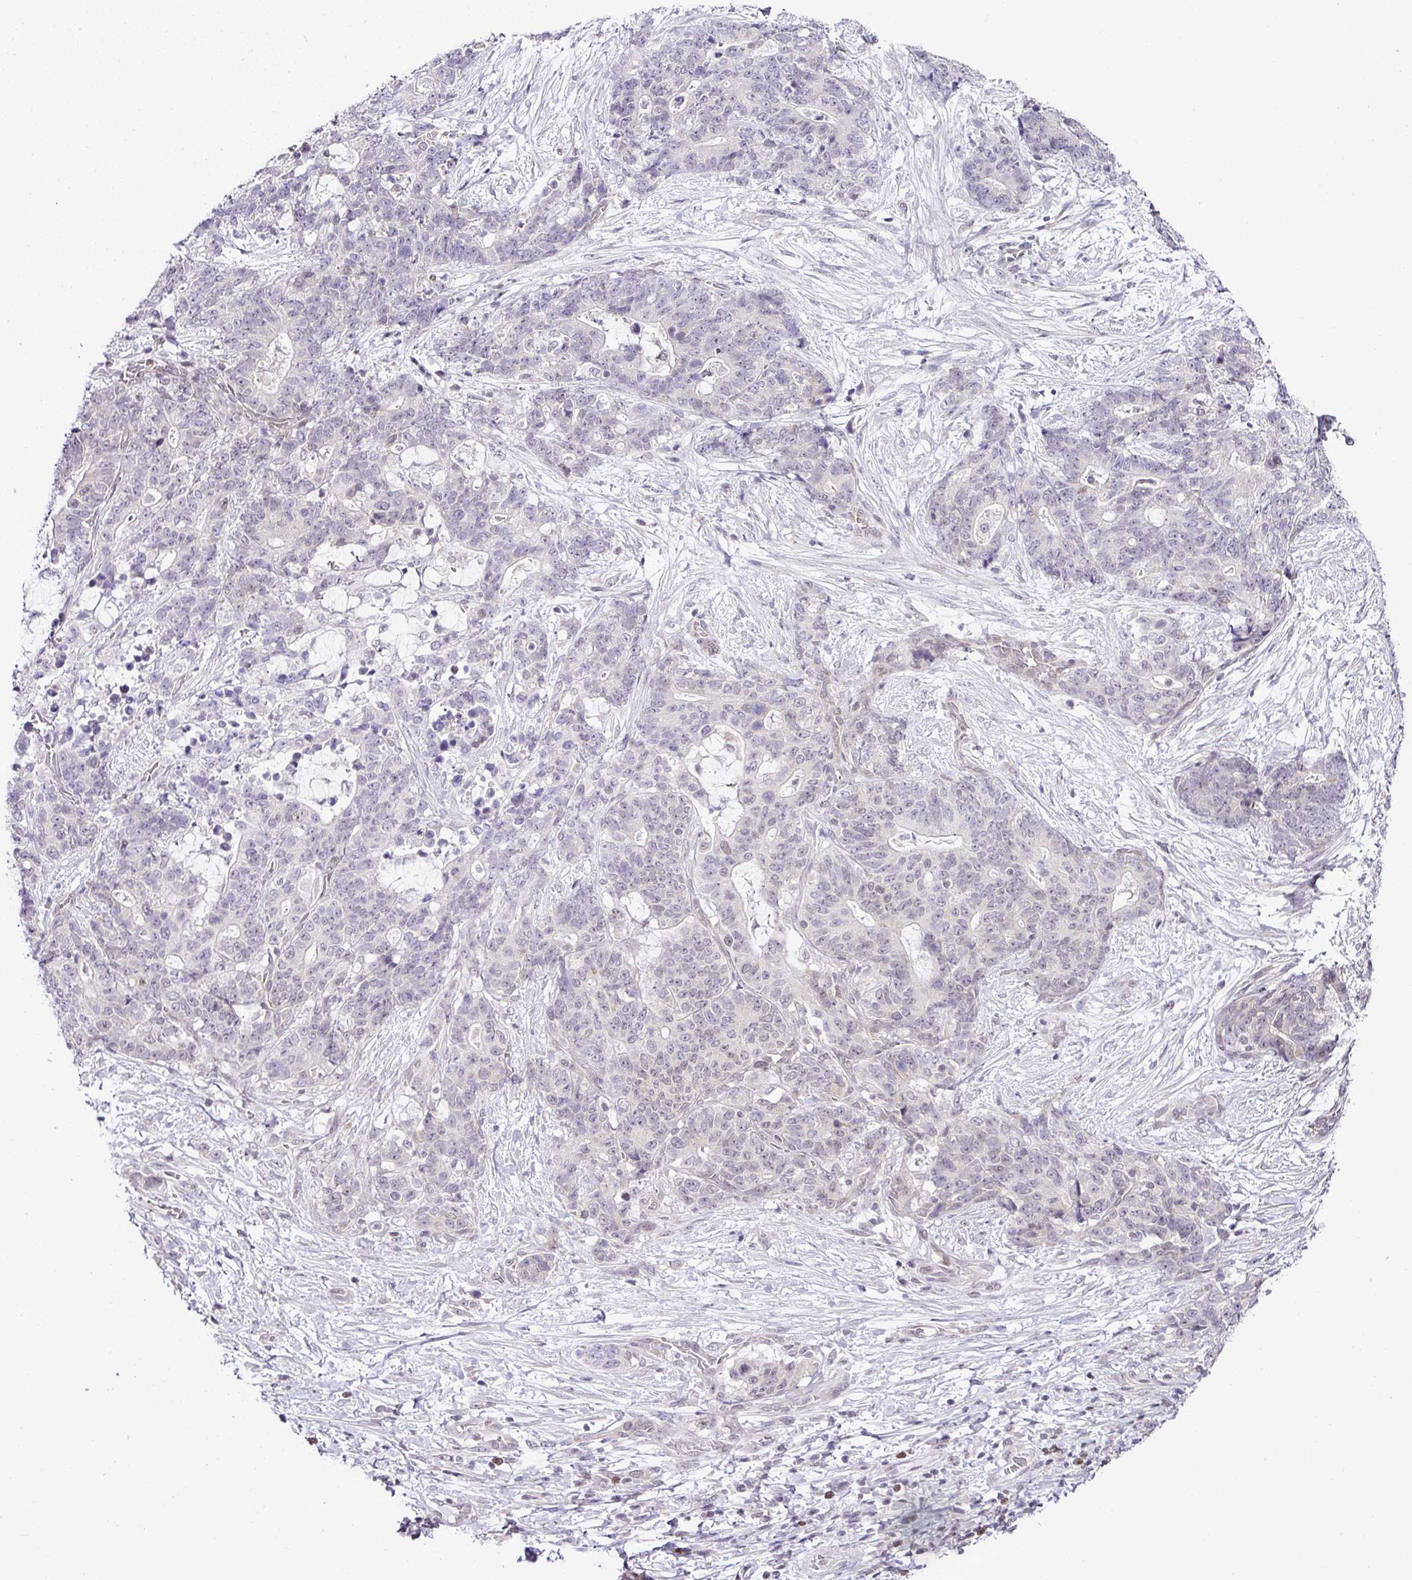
{"staining": {"intensity": "negative", "quantity": "none", "location": "none"}, "tissue": "stomach cancer", "cell_type": "Tumor cells", "image_type": "cancer", "snomed": [{"axis": "morphology", "description": "Normal tissue, NOS"}, {"axis": "morphology", "description": "Adenocarcinoma, NOS"}, {"axis": "topography", "description": "Stomach"}], "caption": "The photomicrograph demonstrates no significant positivity in tumor cells of stomach cancer.", "gene": "FAM32A", "patient": {"sex": "female", "age": 64}}